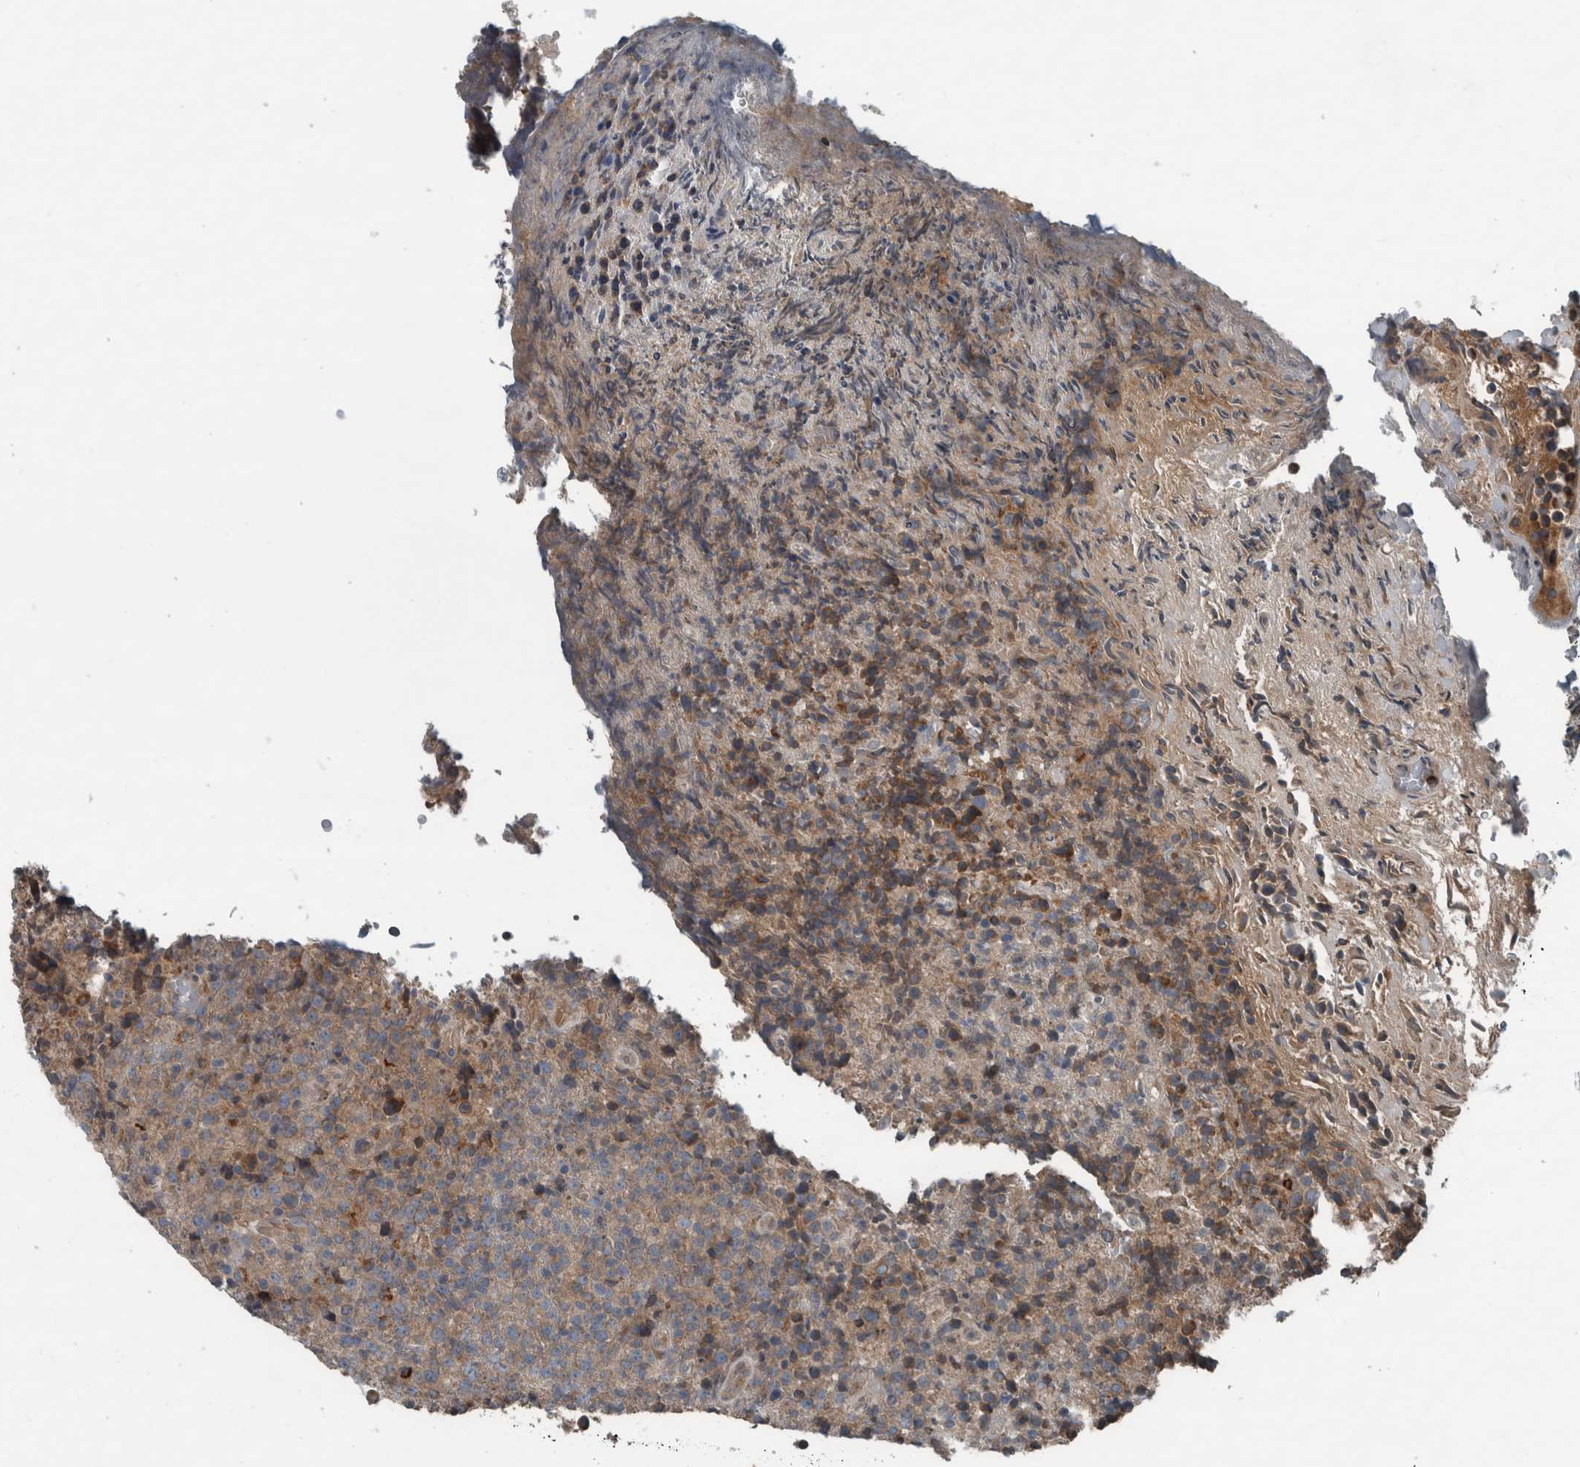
{"staining": {"intensity": "moderate", "quantity": "<25%", "location": "cytoplasmic/membranous"}, "tissue": "lymphoma", "cell_type": "Tumor cells", "image_type": "cancer", "snomed": [{"axis": "morphology", "description": "Malignant lymphoma, non-Hodgkin's type, High grade"}, {"axis": "topography", "description": "Lymph node"}], "caption": "This is an image of IHC staining of lymphoma, which shows moderate expression in the cytoplasmic/membranous of tumor cells.", "gene": "EXOC8", "patient": {"sex": "male", "age": 13}}